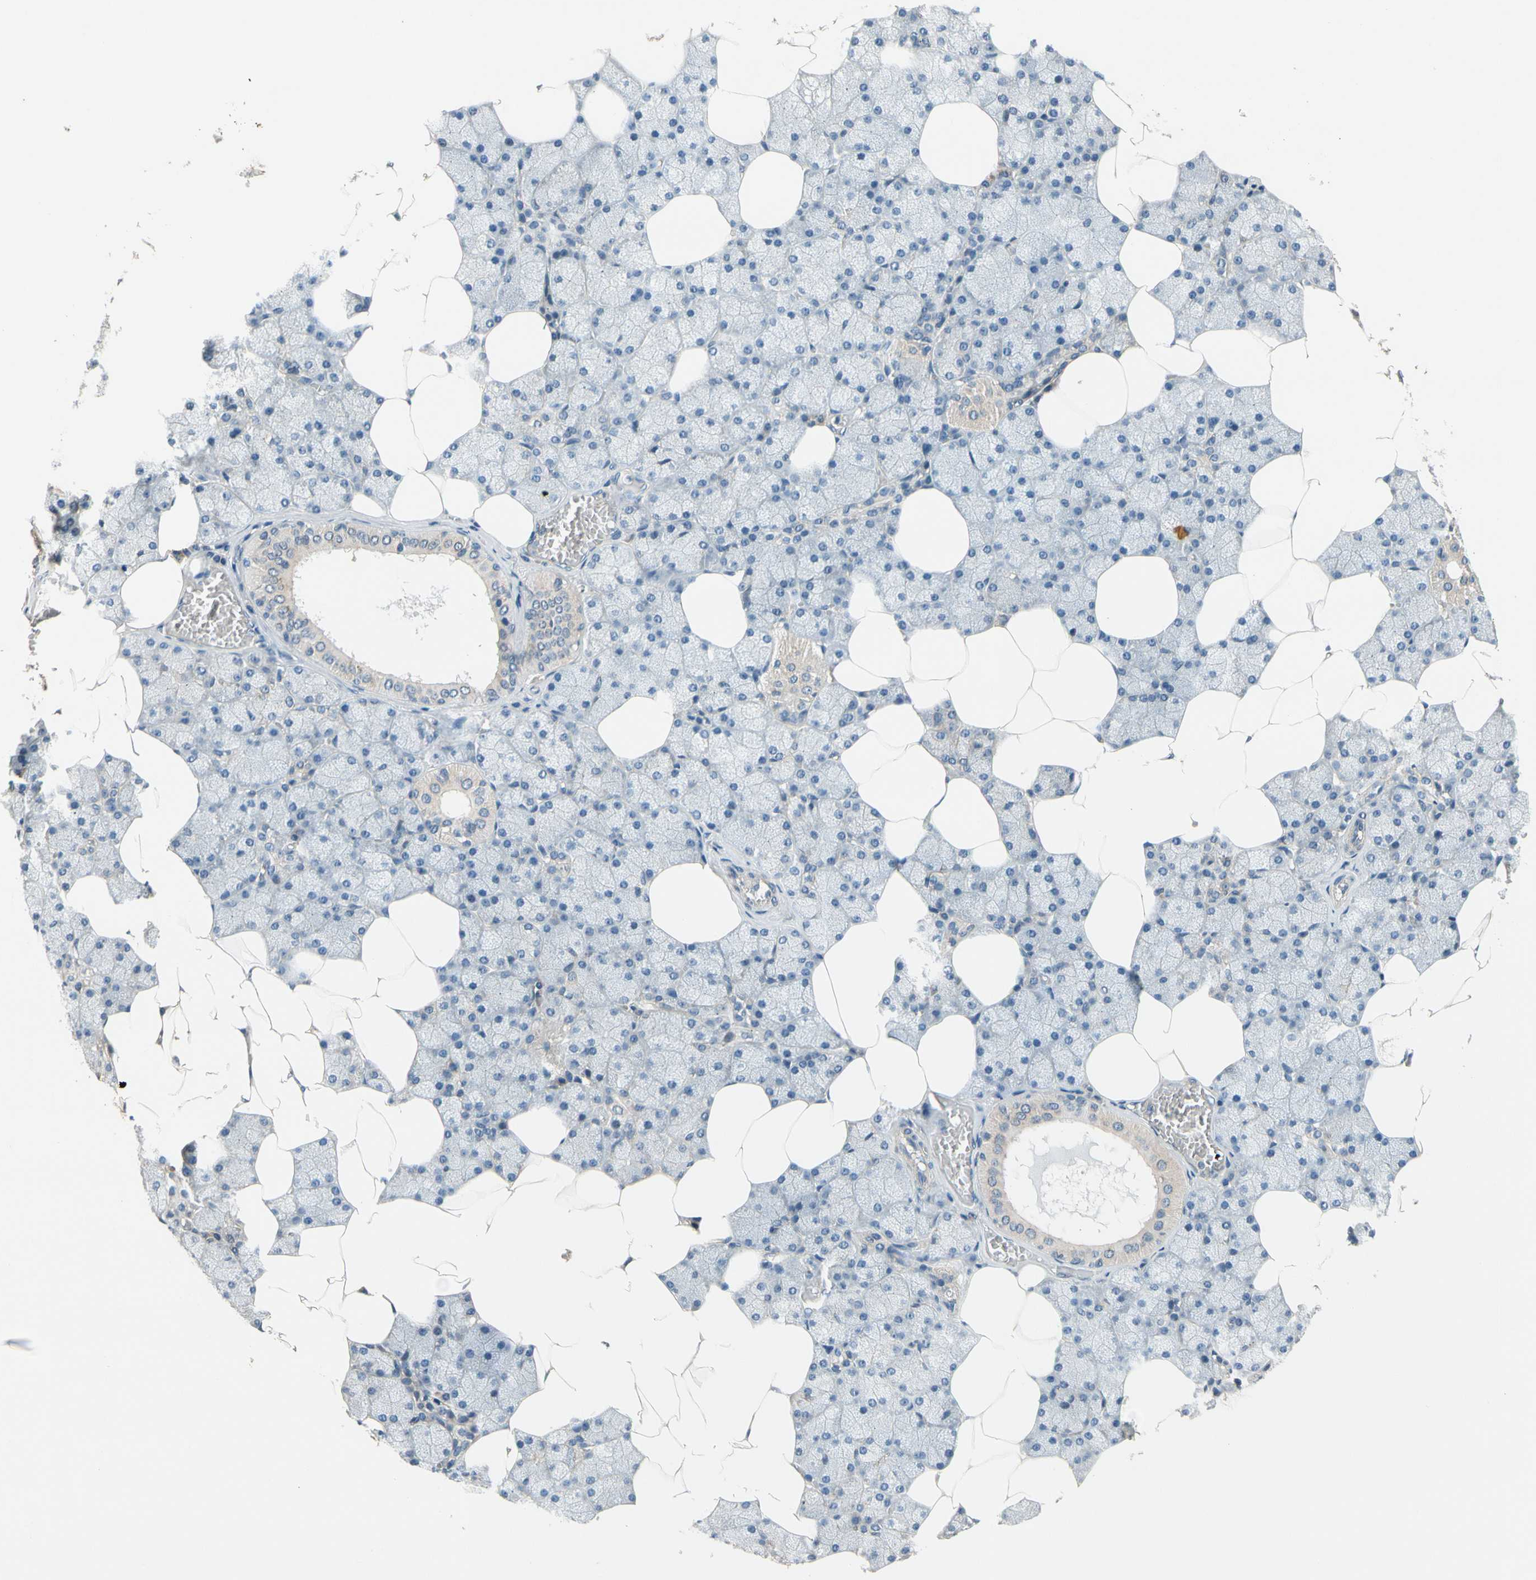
{"staining": {"intensity": "weak", "quantity": "<25%", "location": "cytoplasmic/membranous"}, "tissue": "salivary gland", "cell_type": "Glandular cells", "image_type": "normal", "snomed": [{"axis": "morphology", "description": "Normal tissue, NOS"}, {"axis": "topography", "description": "Salivary gland"}], "caption": "Human salivary gland stained for a protein using immunohistochemistry exhibits no expression in glandular cells.", "gene": "ALKBH3", "patient": {"sex": "male", "age": 62}}